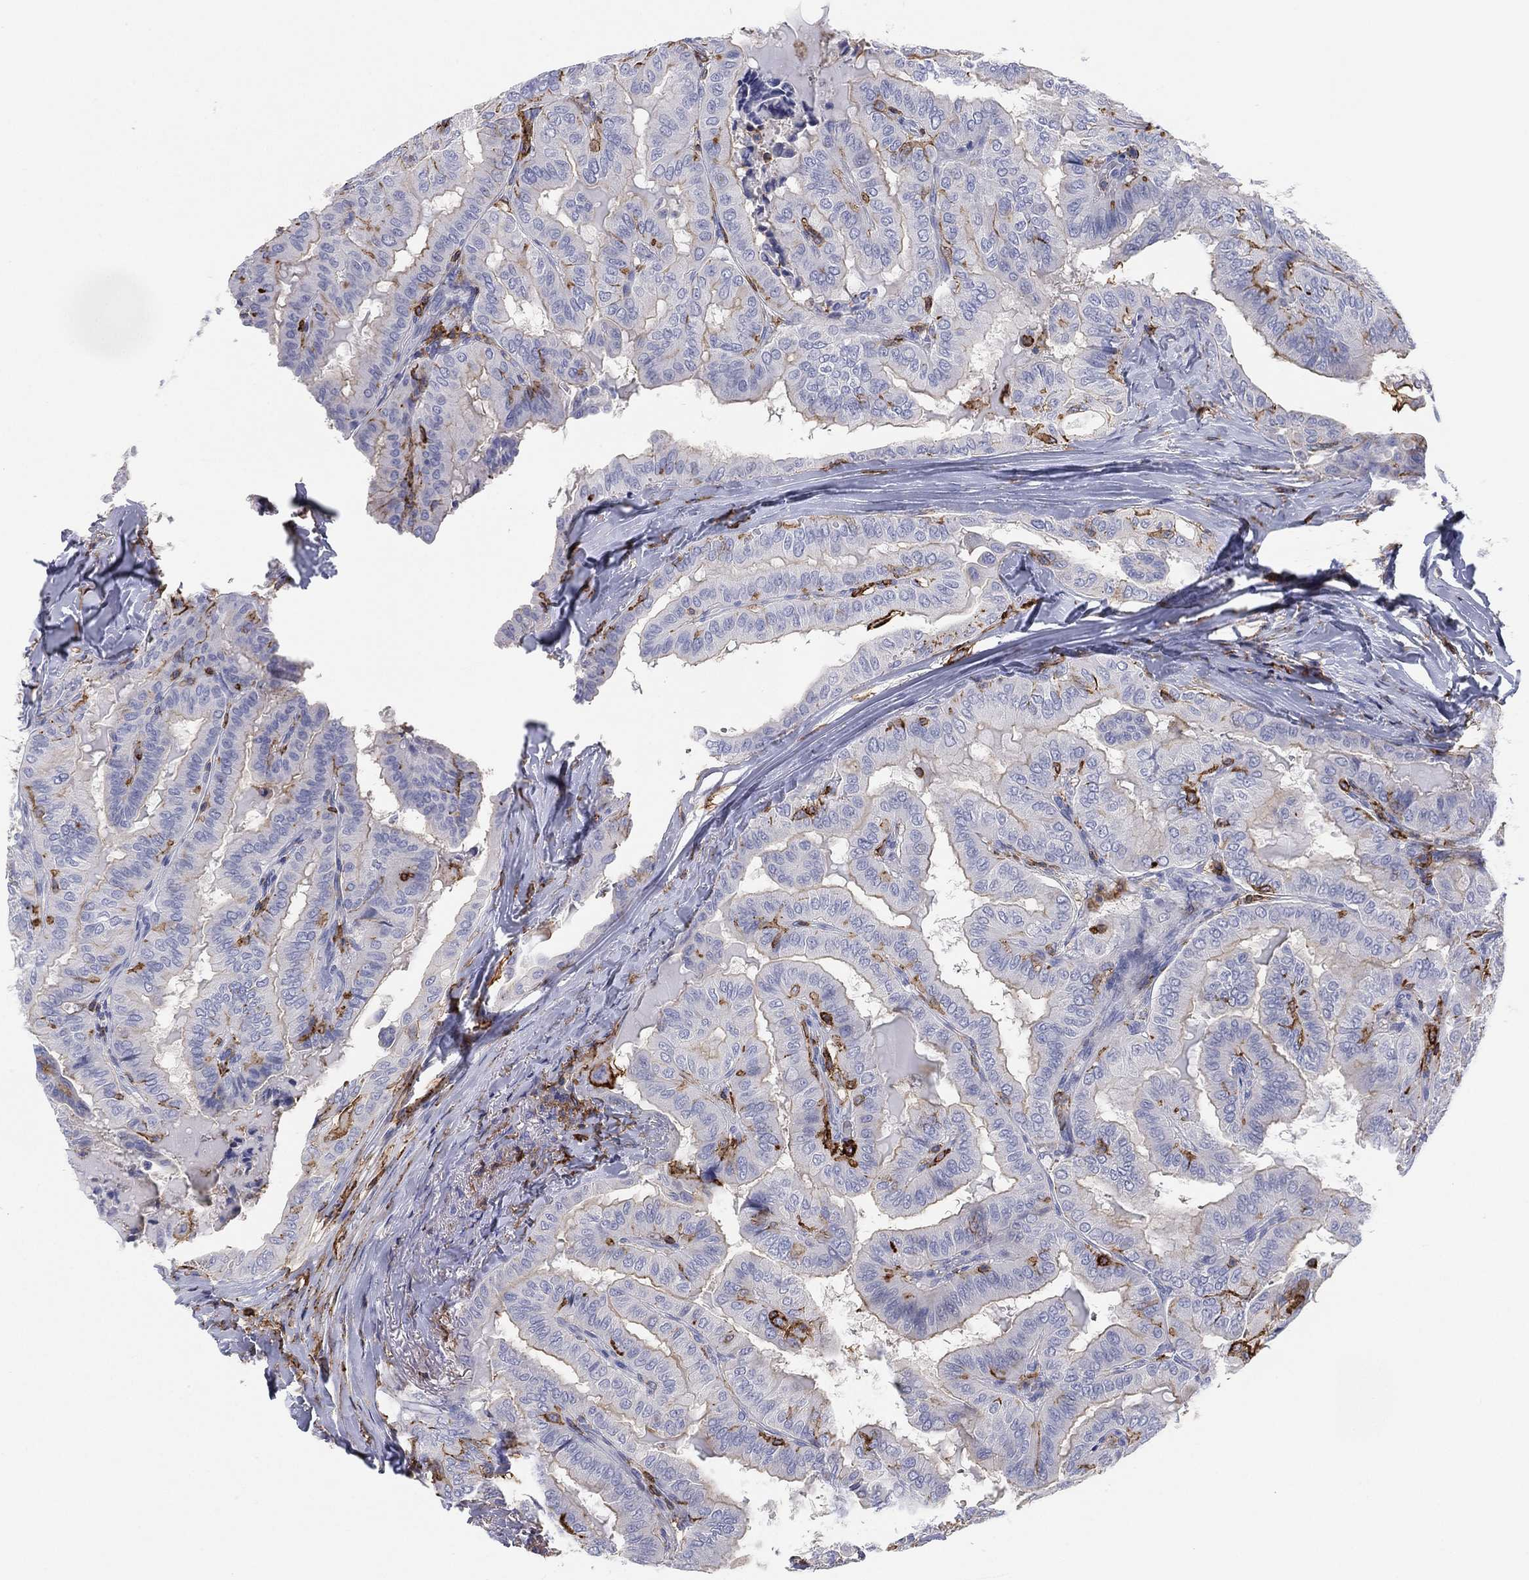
{"staining": {"intensity": "moderate", "quantity": "<25%", "location": "cytoplasmic/membranous"}, "tissue": "thyroid cancer", "cell_type": "Tumor cells", "image_type": "cancer", "snomed": [{"axis": "morphology", "description": "Papillary adenocarcinoma, NOS"}, {"axis": "topography", "description": "Thyroid gland"}], "caption": "Protein staining of thyroid papillary adenocarcinoma tissue exhibits moderate cytoplasmic/membranous staining in approximately <25% of tumor cells.", "gene": "SELPLG", "patient": {"sex": "female", "age": 68}}